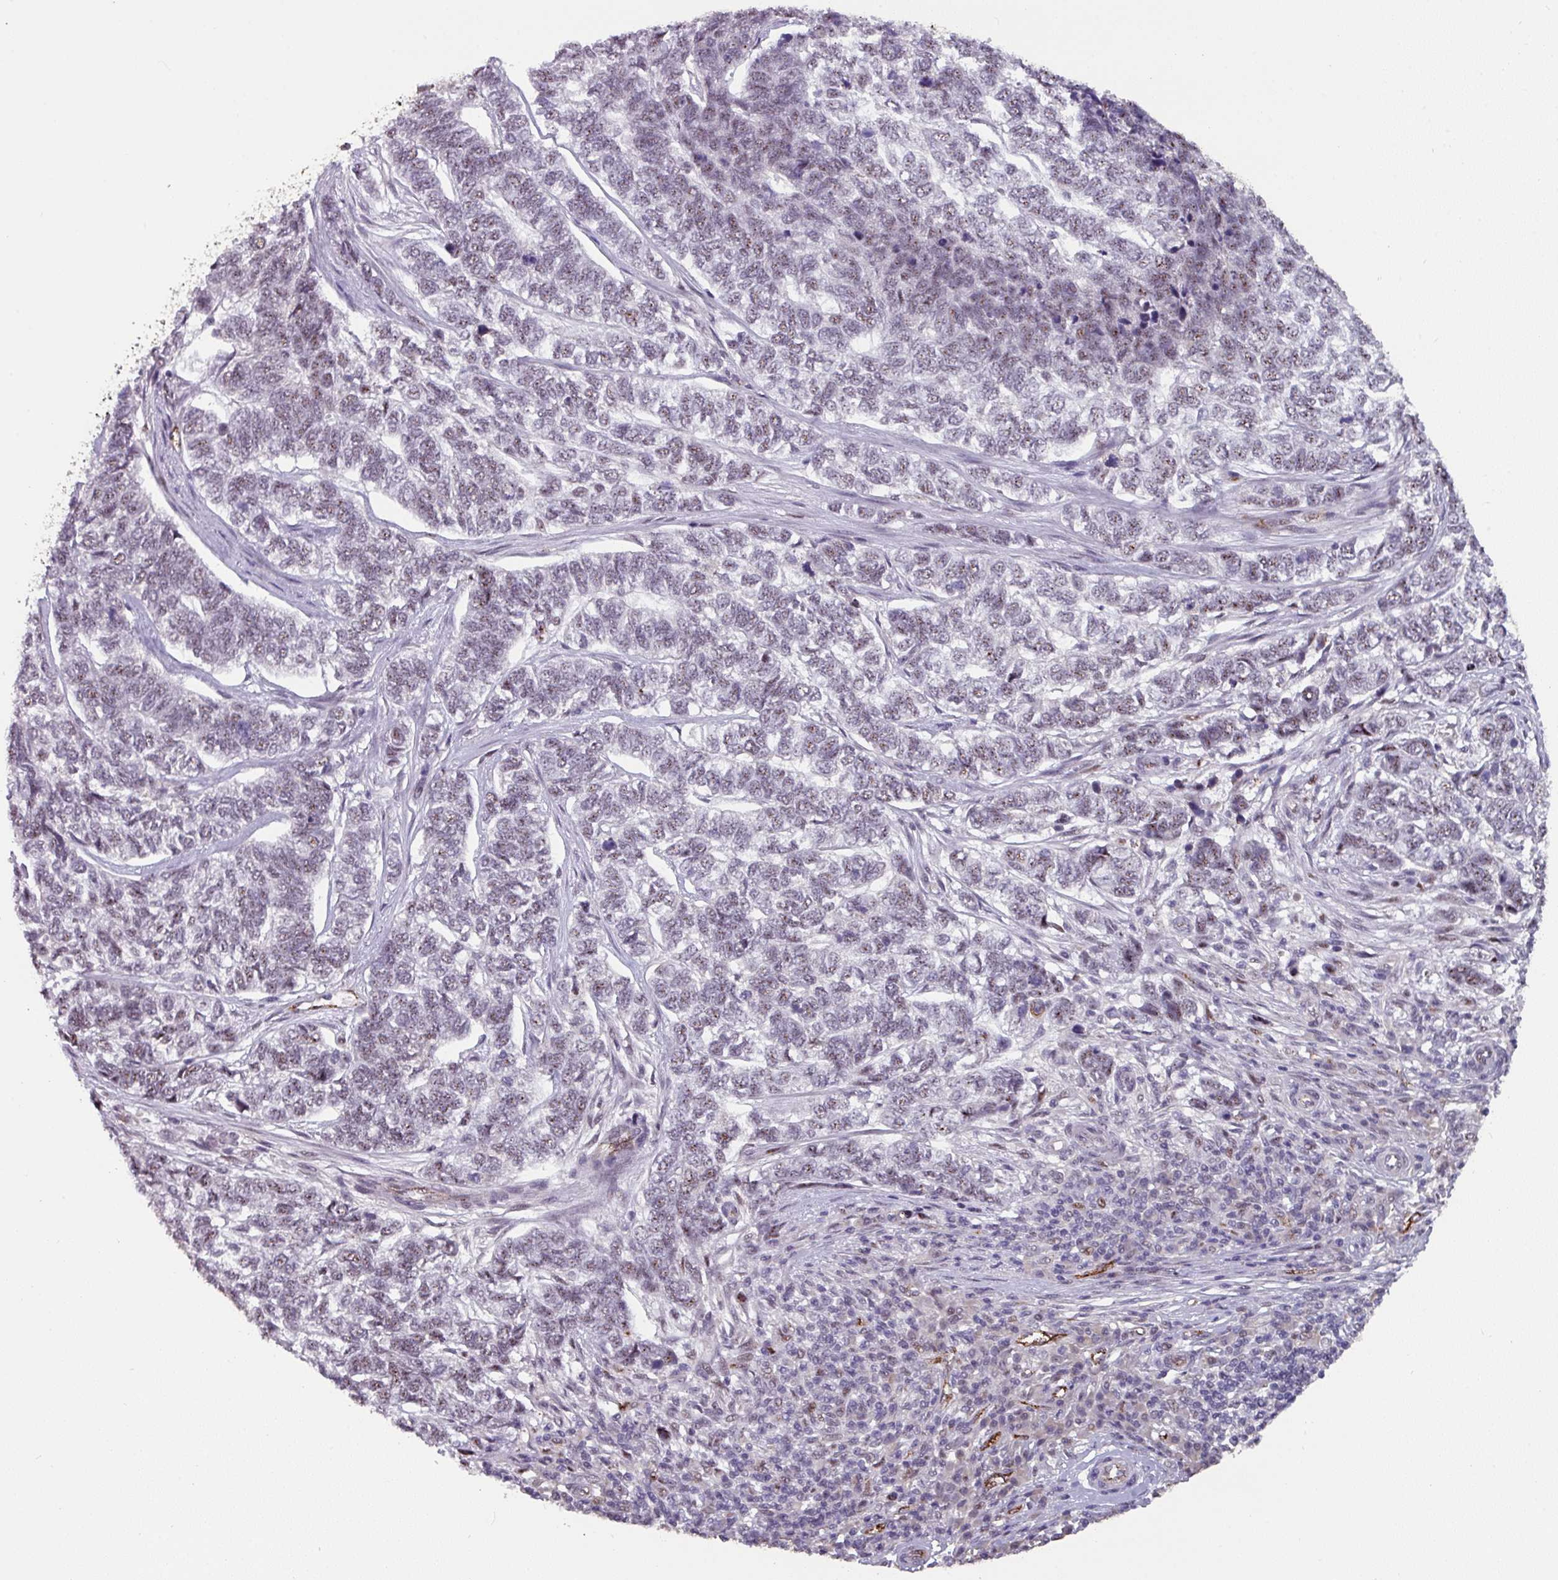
{"staining": {"intensity": "moderate", "quantity": "25%-75%", "location": "nuclear"}, "tissue": "skin cancer", "cell_type": "Tumor cells", "image_type": "cancer", "snomed": [{"axis": "morphology", "description": "Basal cell carcinoma"}, {"axis": "topography", "description": "Skin"}], "caption": "IHC histopathology image of neoplastic tissue: human skin cancer (basal cell carcinoma) stained using IHC displays medium levels of moderate protein expression localized specifically in the nuclear of tumor cells, appearing as a nuclear brown color.", "gene": "SIDT2", "patient": {"sex": "female", "age": 65}}